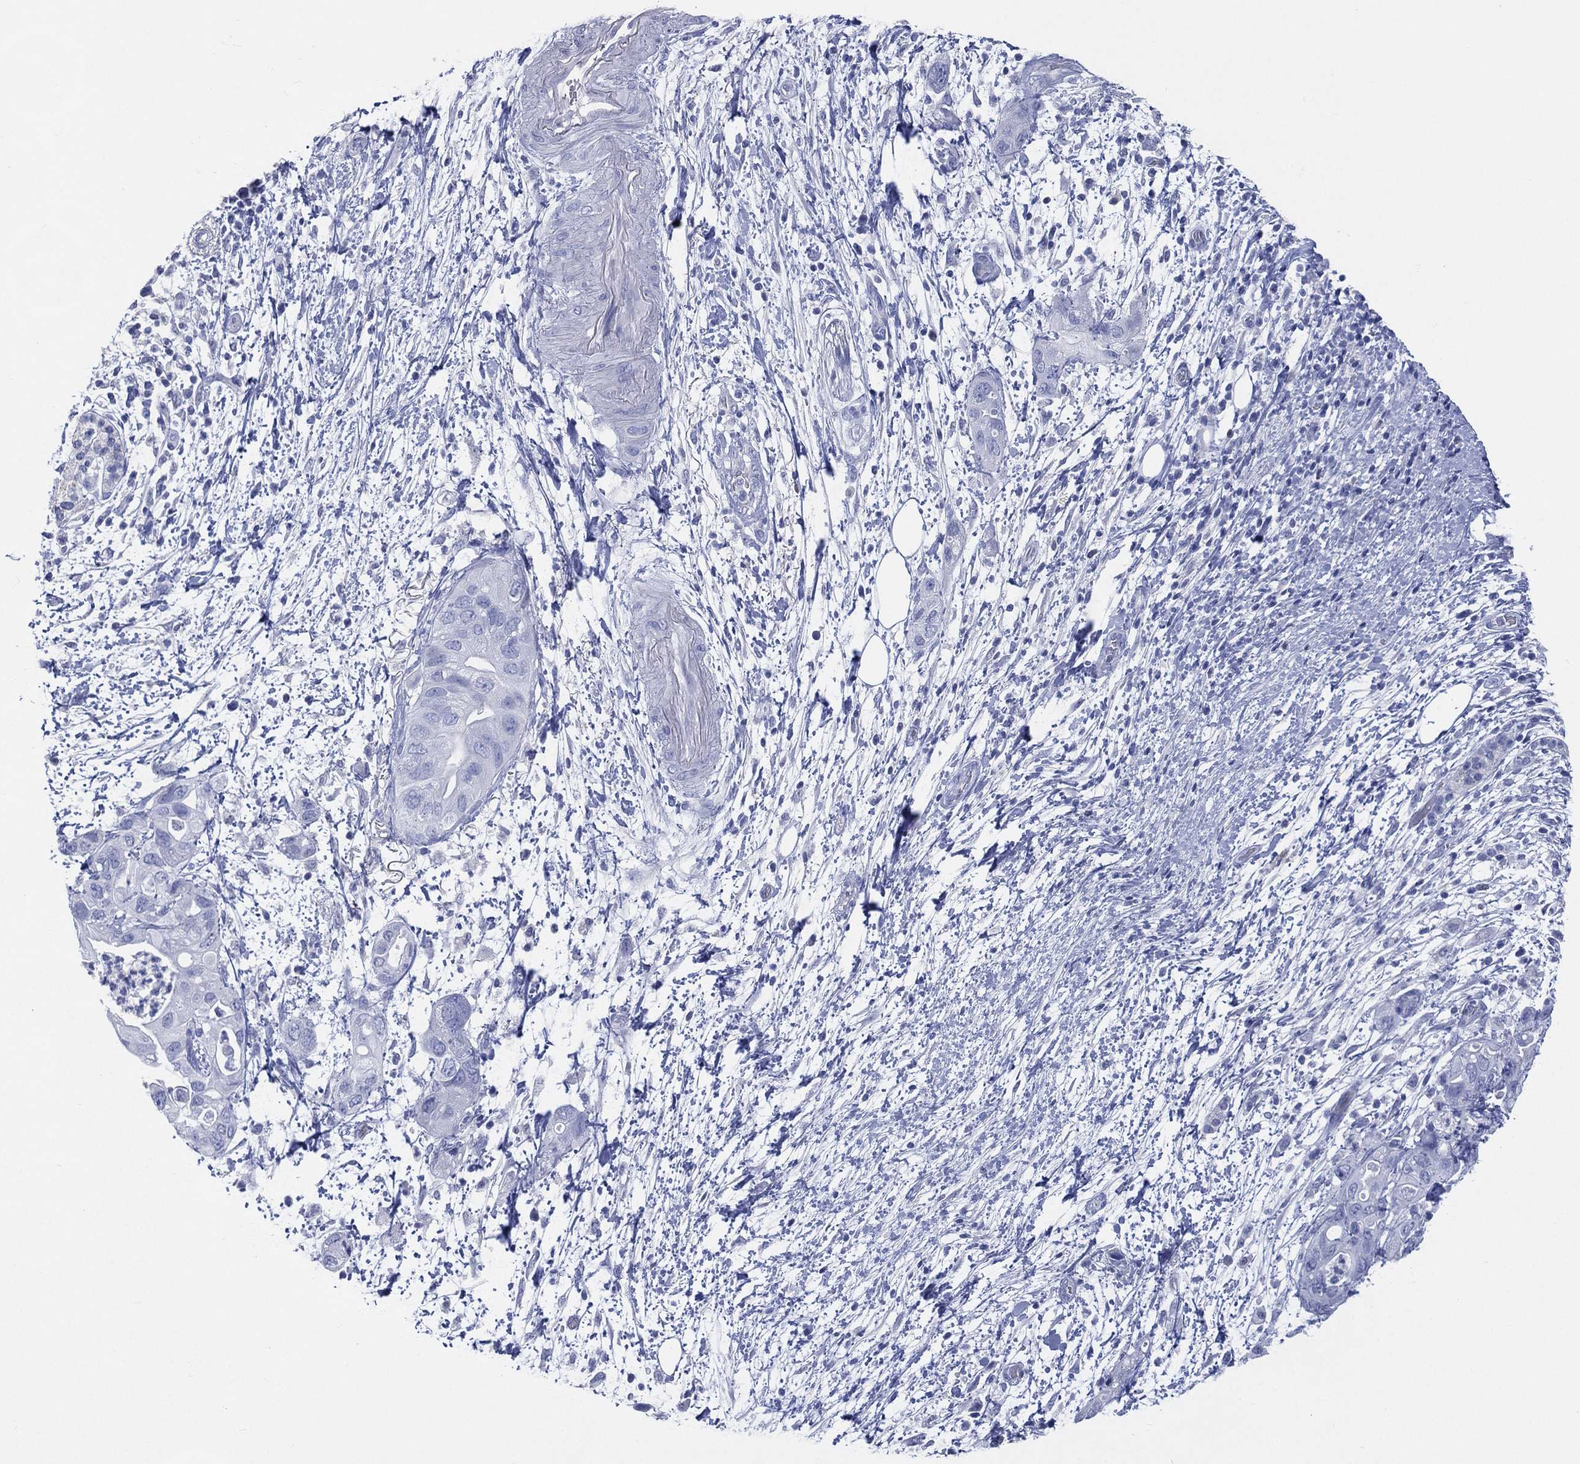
{"staining": {"intensity": "negative", "quantity": "none", "location": "none"}, "tissue": "pancreatic cancer", "cell_type": "Tumor cells", "image_type": "cancer", "snomed": [{"axis": "morphology", "description": "Adenocarcinoma, NOS"}, {"axis": "topography", "description": "Pancreas"}], "caption": "Tumor cells are negative for protein expression in human pancreatic adenocarcinoma. (DAB immunohistochemistry (IHC), high magnification).", "gene": "TMEM247", "patient": {"sex": "female", "age": 72}}